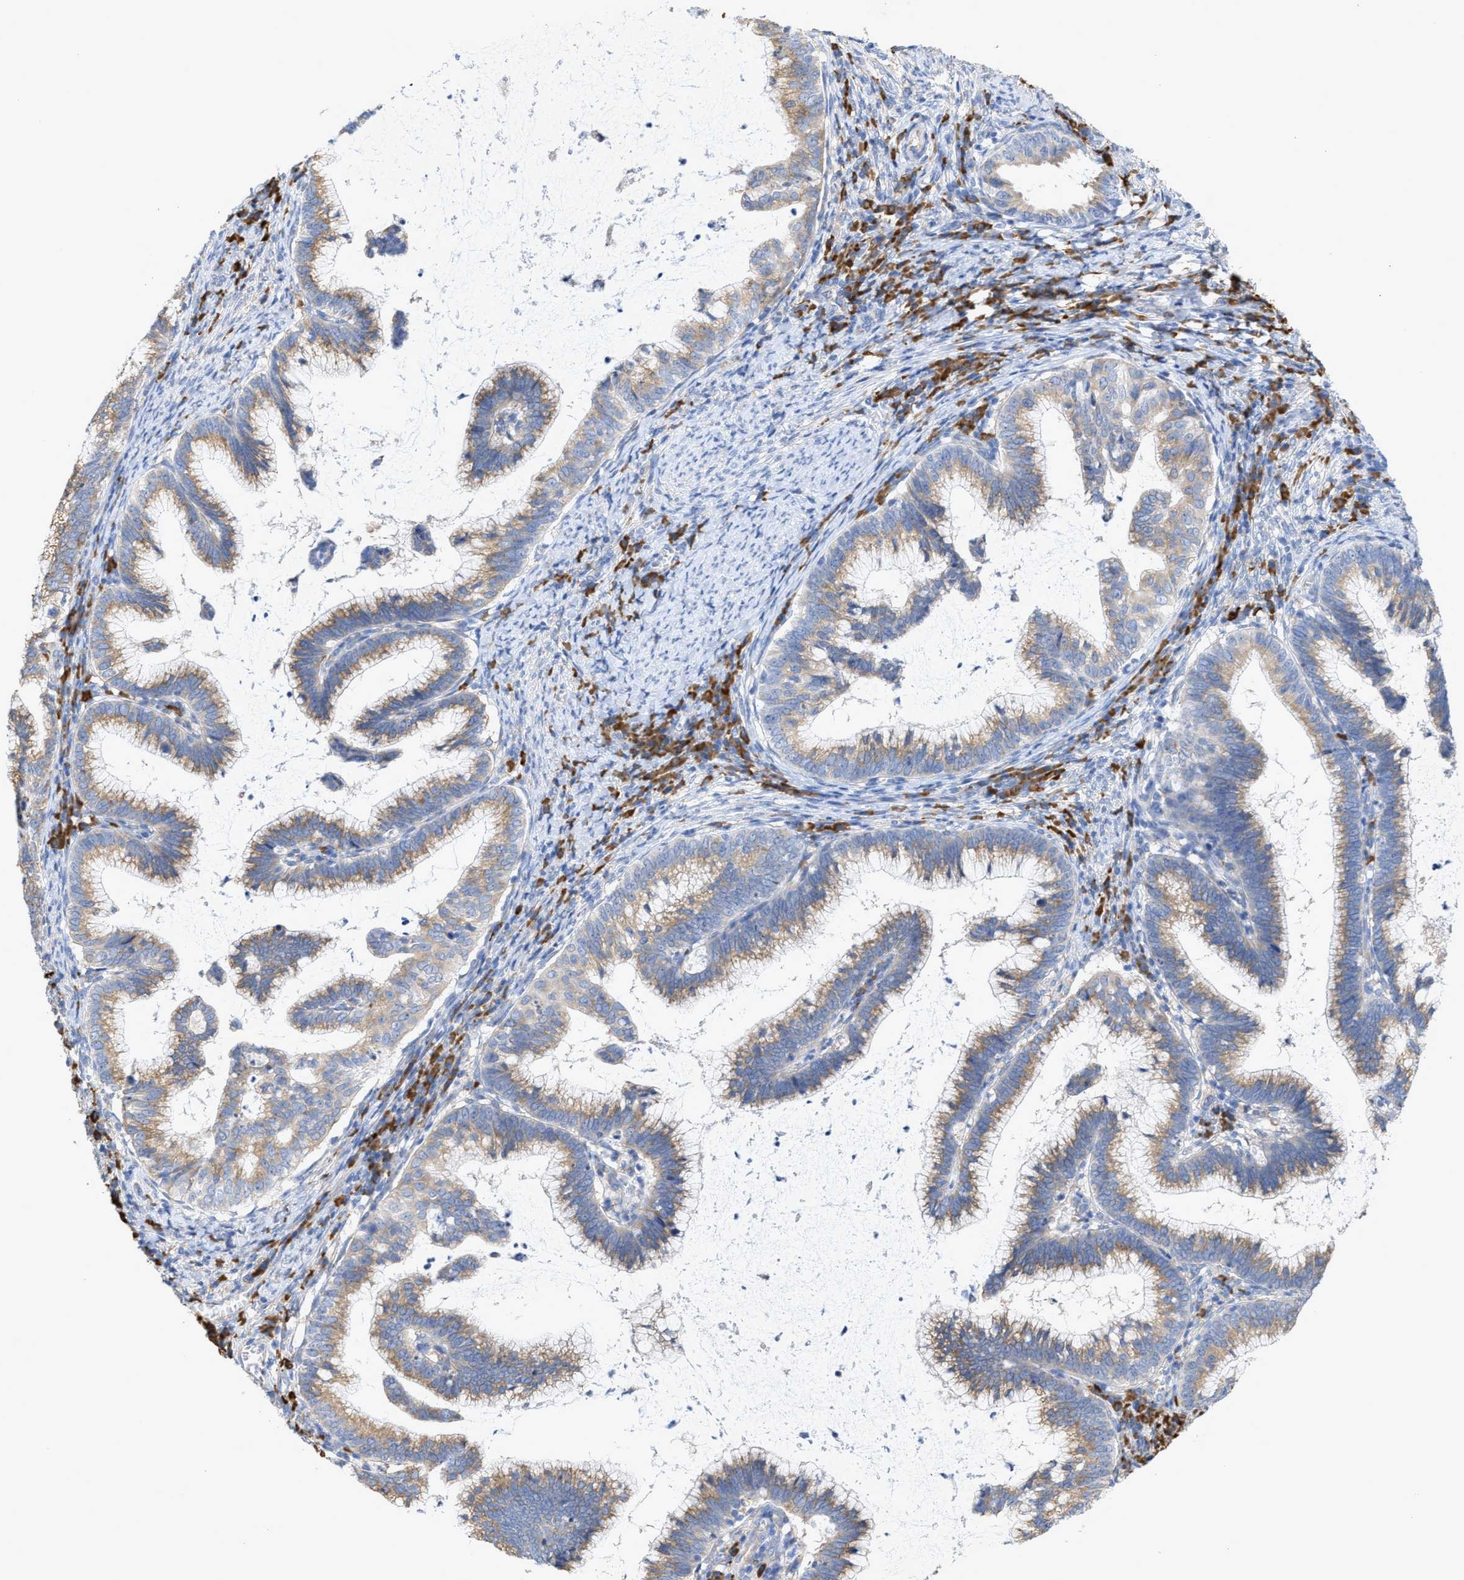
{"staining": {"intensity": "moderate", "quantity": ">75%", "location": "cytoplasmic/membranous"}, "tissue": "cervical cancer", "cell_type": "Tumor cells", "image_type": "cancer", "snomed": [{"axis": "morphology", "description": "Adenocarcinoma, NOS"}, {"axis": "topography", "description": "Cervix"}], "caption": "A brown stain labels moderate cytoplasmic/membranous expression of a protein in human cervical cancer tumor cells.", "gene": "RYR2", "patient": {"sex": "female", "age": 36}}